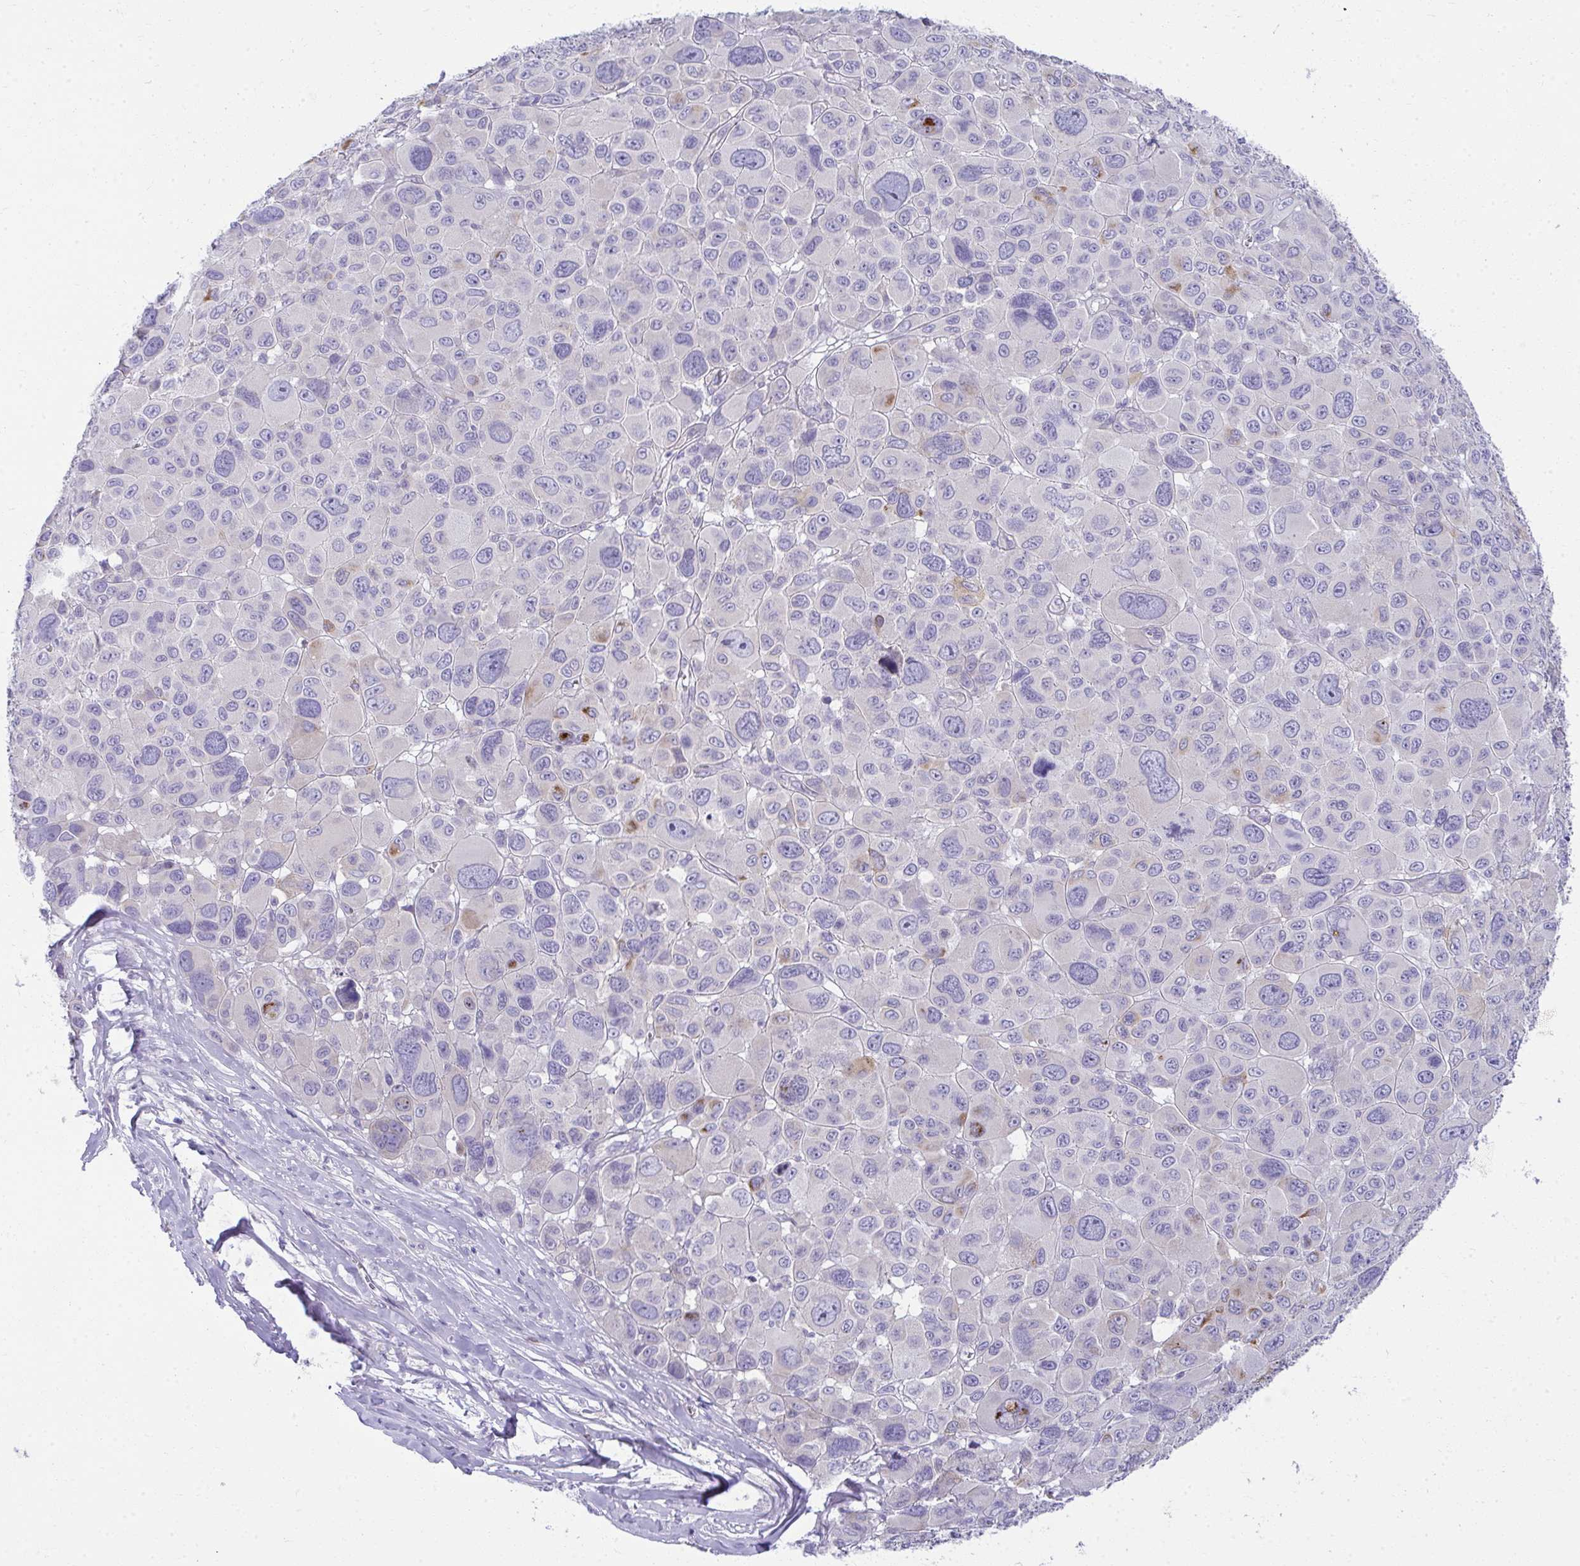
{"staining": {"intensity": "negative", "quantity": "none", "location": "none"}, "tissue": "melanoma", "cell_type": "Tumor cells", "image_type": "cancer", "snomed": [{"axis": "morphology", "description": "Malignant melanoma, NOS"}, {"axis": "topography", "description": "Skin"}], "caption": "IHC image of malignant melanoma stained for a protein (brown), which demonstrates no staining in tumor cells.", "gene": "FASLG", "patient": {"sex": "female", "age": 66}}